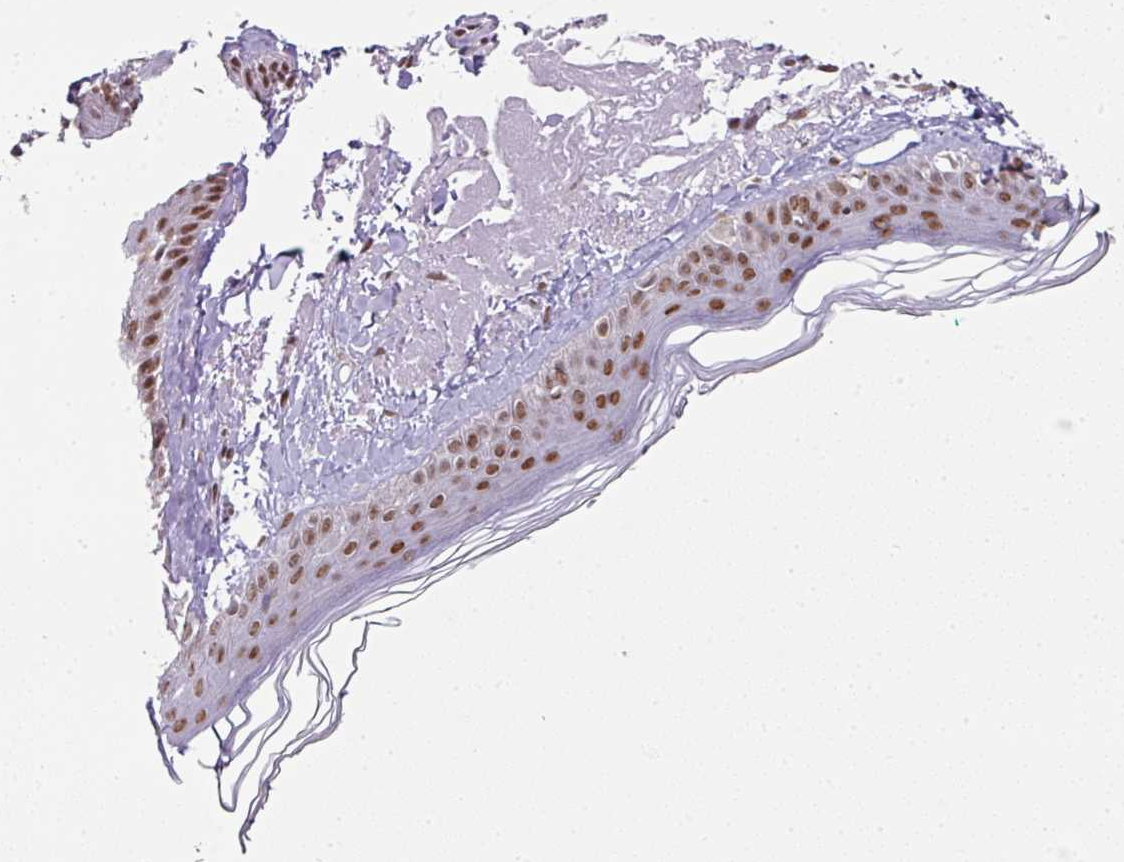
{"staining": {"intensity": "moderate", "quantity": "25%-75%", "location": "nuclear"}, "tissue": "skin", "cell_type": "Fibroblasts", "image_type": "normal", "snomed": [{"axis": "morphology", "description": "Normal tissue, NOS"}, {"axis": "morphology", "description": "Malignant melanoma, NOS"}, {"axis": "topography", "description": "Skin"}], "caption": "Immunohistochemical staining of unremarkable skin reveals medium levels of moderate nuclear expression in about 25%-75% of fibroblasts.", "gene": "NFYA", "patient": {"sex": "male", "age": 80}}